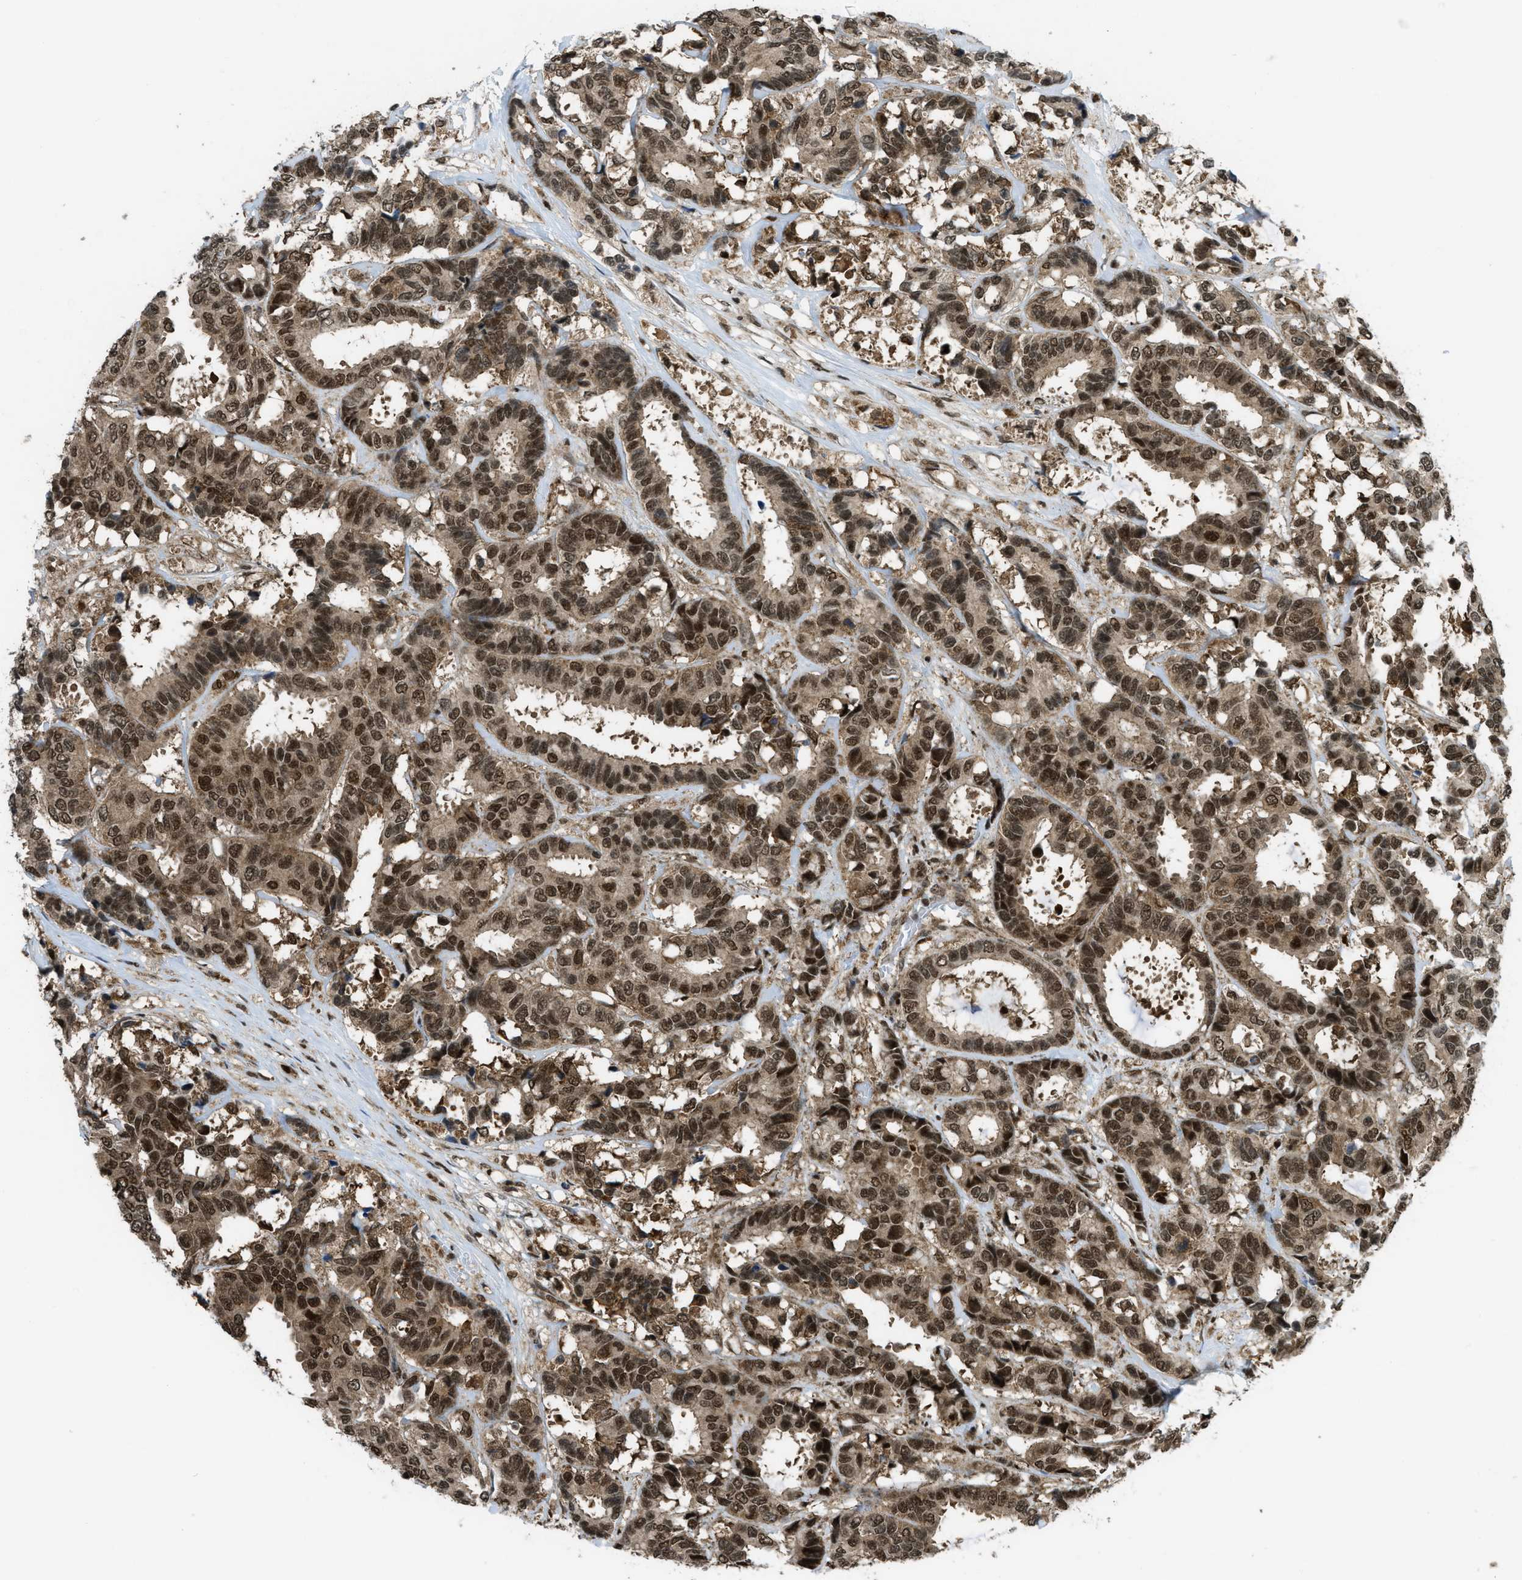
{"staining": {"intensity": "strong", "quantity": ">75%", "location": "cytoplasmic/membranous,nuclear"}, "tissue": "breast cancer", "cell_type": "Tumor cells", "image_type": "cancer", "snomed": [{"axis": "morphology", "description": "Duct carcinoma"}, {"axis": "topography", "description": "Breast"}], "caption": "Immunohistochemistry staining of breast cancer, which displays high levels of strong cytoplasmic/membranous and nuclear positivity in about >75% of tumor cells indicating strong cytoplasmic/membranous and nuclear protein expression. The staining was performed using DAB (3,3'-diaminobenzidine) (brown) for protein detection and nuclei were counterstained in hematoxylin (blue).", "gene": "TNPO1", "patient": {"sex": "female", "age": 87}}